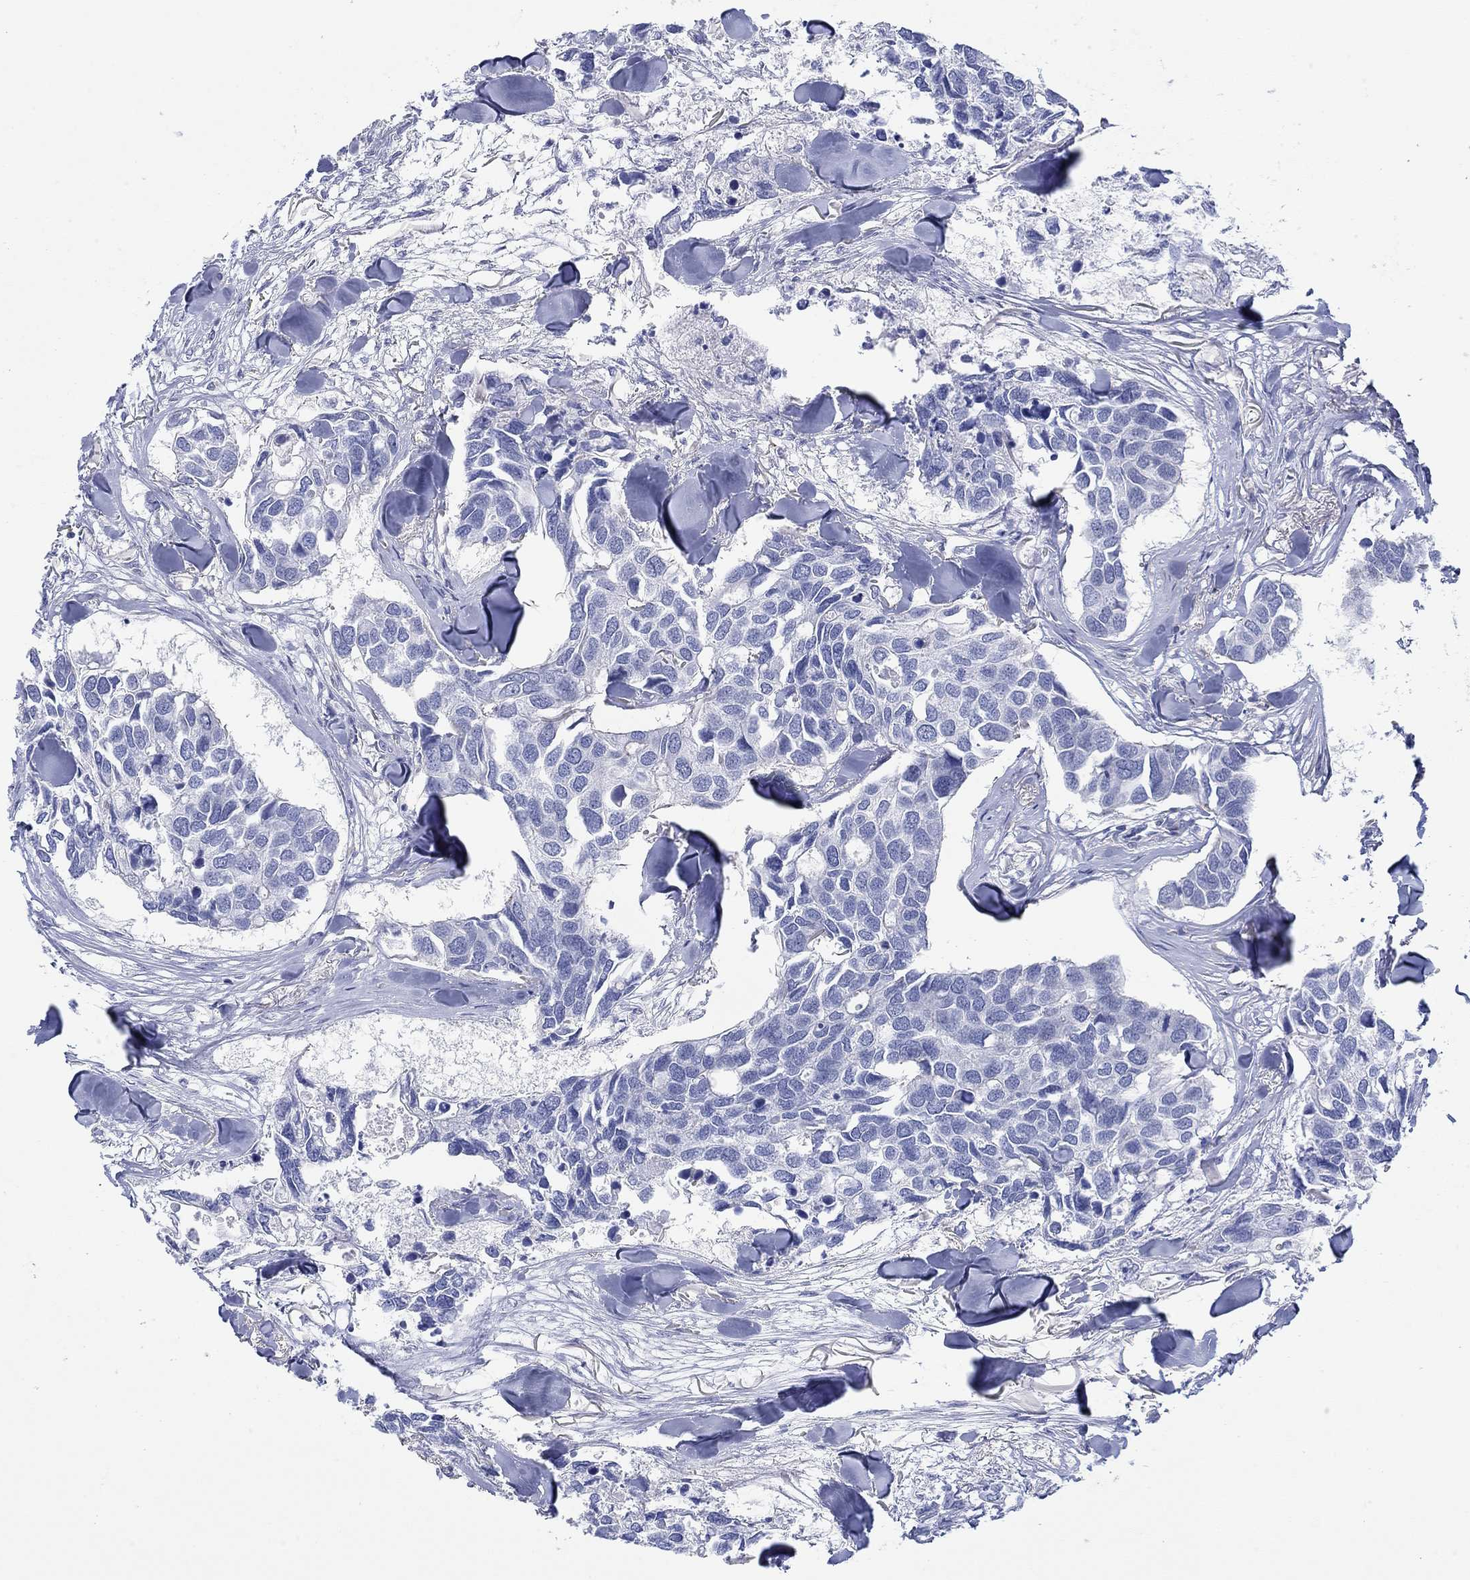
{"staining": {"intensity": "negative", "quantity": "none", "location": "none"}, "tissue": "breast cancer", "cell_type": "Tumor cells", "image_type": "cancer", "snomed": [{"axis": "morphology", "description": "Duct carcinoma"}, {"axis": "topography", "description": "Breast"}], "caption": "A micrograph of human breast cancer (invasive ductal carcinoma) is negative for staining in tumor cells.", "gene": "PPIL6", "patient": {"sex": "female", "age": 83}}